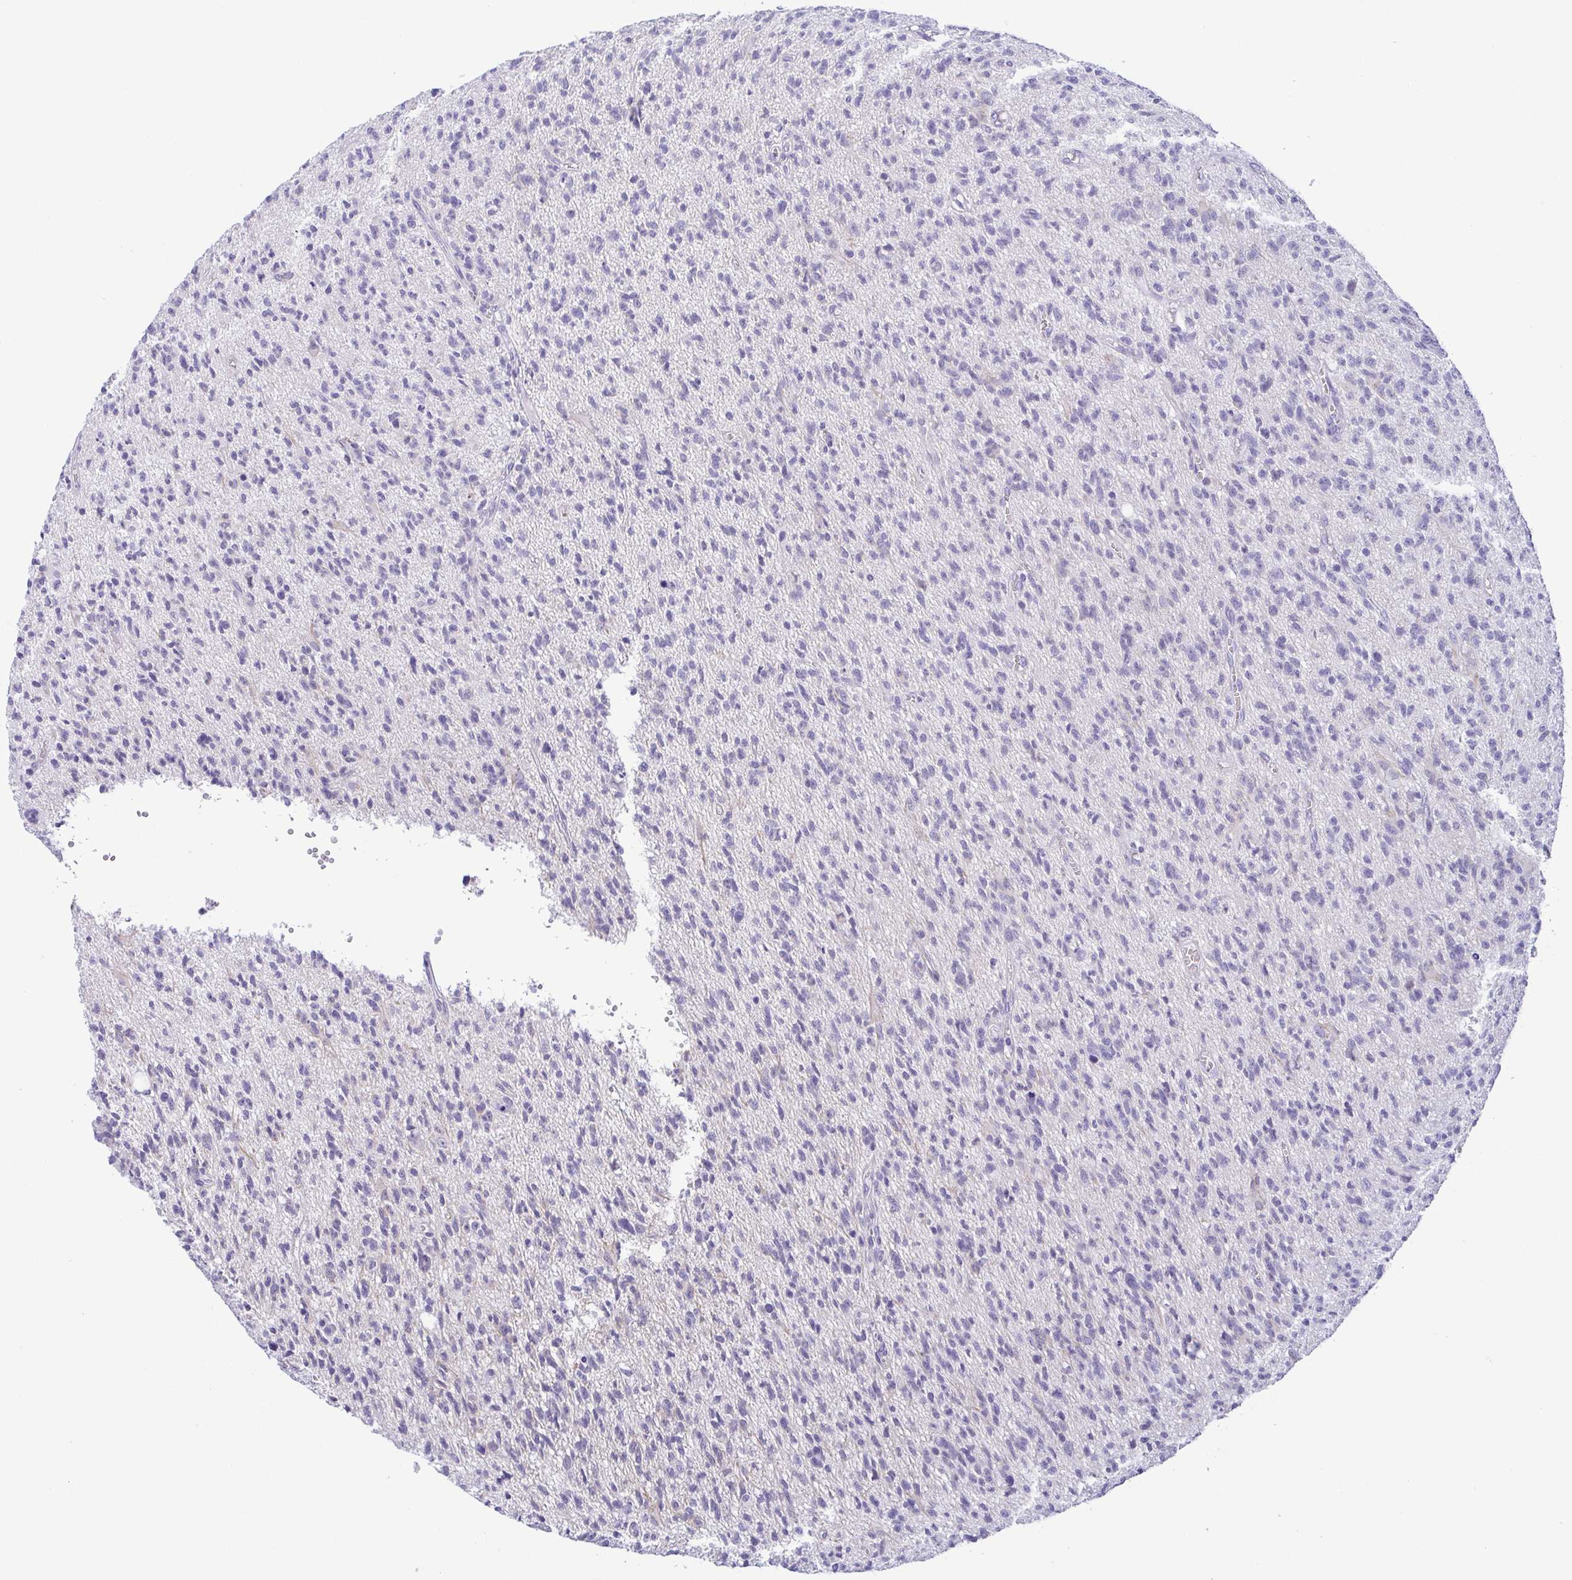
{"staining": {"intensity": "negative", "quantity": "none", "location": "none"}, "tissue": "glioma", "cell_type": "Tumor cells", "image_type": "cancer", "snomed": [{"axis": "morphology", "description": "Glioma, malignant, Low grade"}, {"axis": "topography", "description": "Brain"}], "caption": "An image of human malignant glioma (low-grade) is negative for staining in tumor cells. The staining was performed using DAB to visualize the protein expression in brown, while the nuclei were stained in blue with hematoxylin (Magnification: 20x).", "gene": "MYL7", "patient": {"sex": "male", "age": 64}}